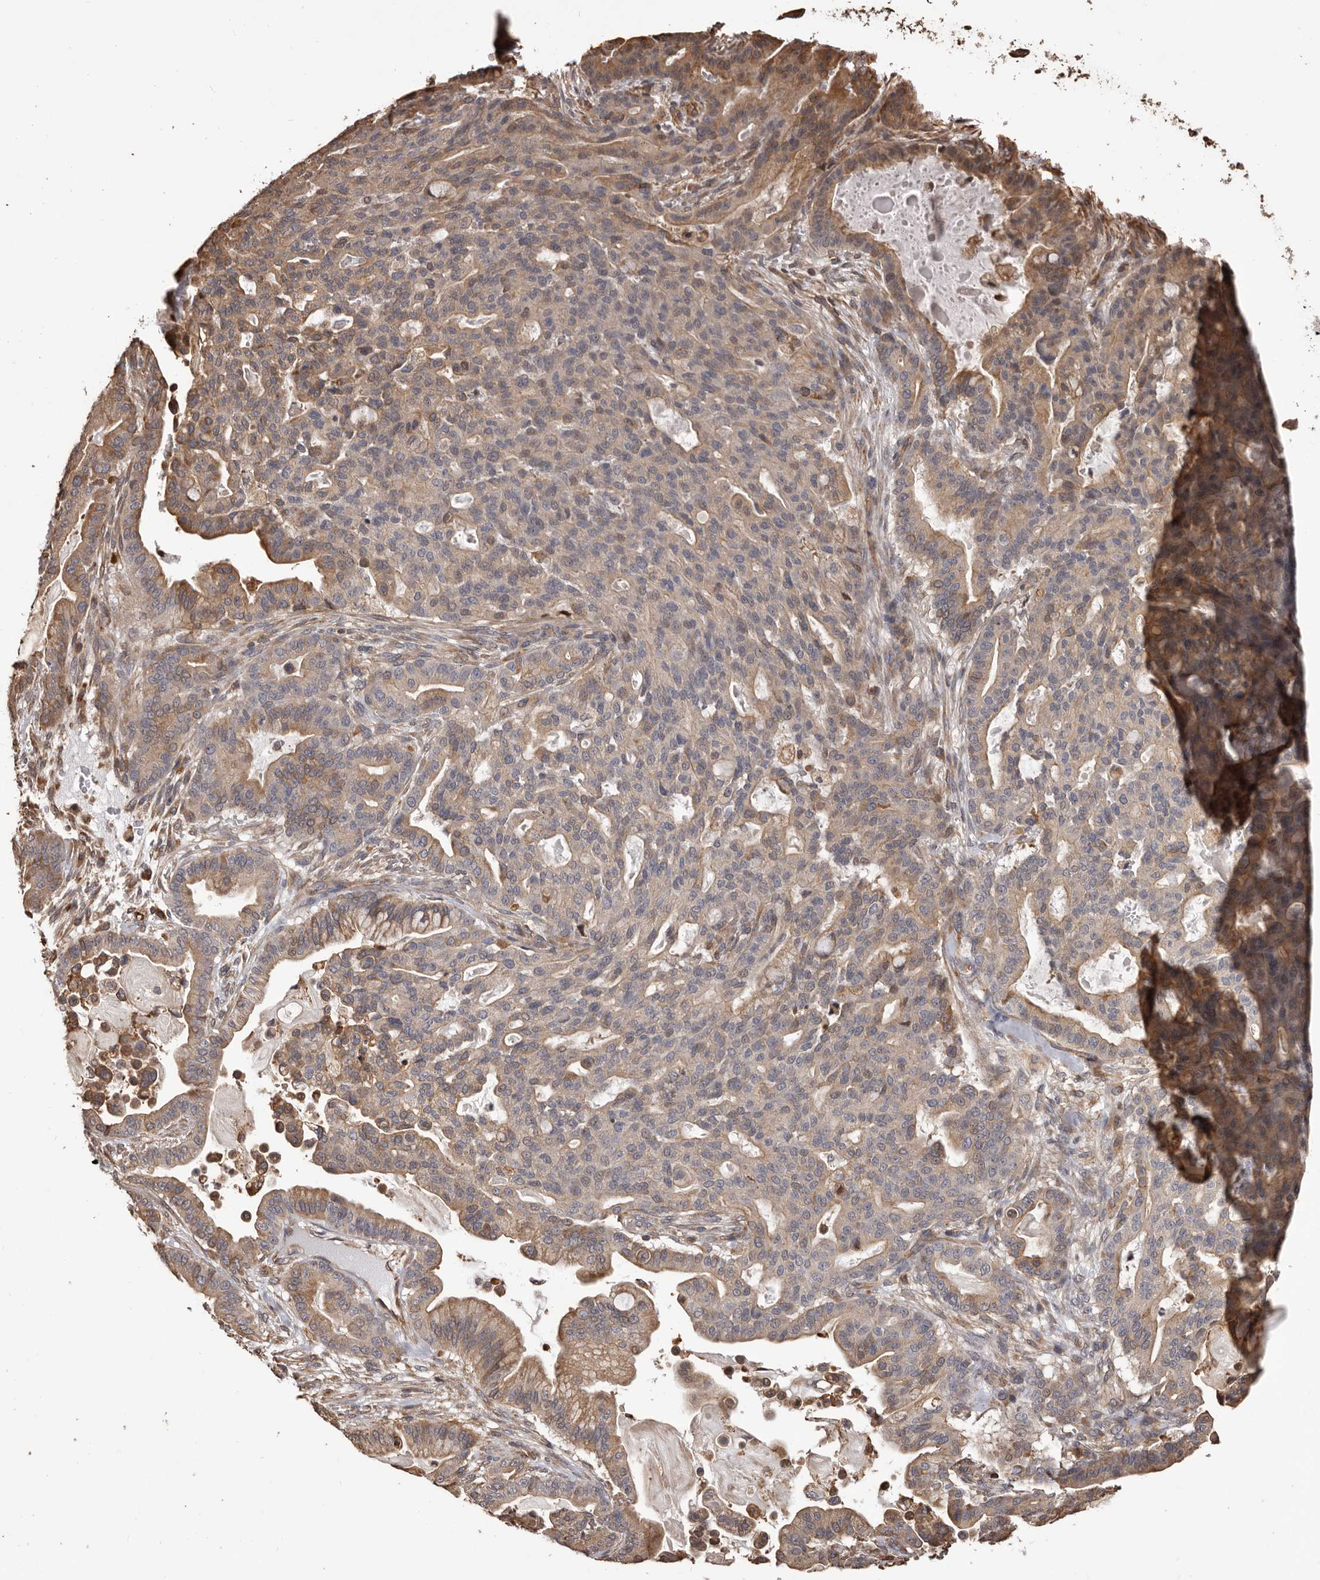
{"staining": {"intensity": "moderate", "quantity": ">75%", "location": "cytoplasmic/membranous"}, "tissue": "pancreatic cancer", "cell_type": "Tumor cells", "image_type": "cancer", "snomed": [{"axis": "morphology", "description": "Adenocarcinoma, NOS"}, {"axis": "topography", "description": "Pancreas"}], "caption": "Pancreatic cancer (adenocarcinoma) stained with a protein marker exhibits moderate staining in tumor cells.", "gene": "ALPK1", "patient": {"sex": "male", "age": 63}}